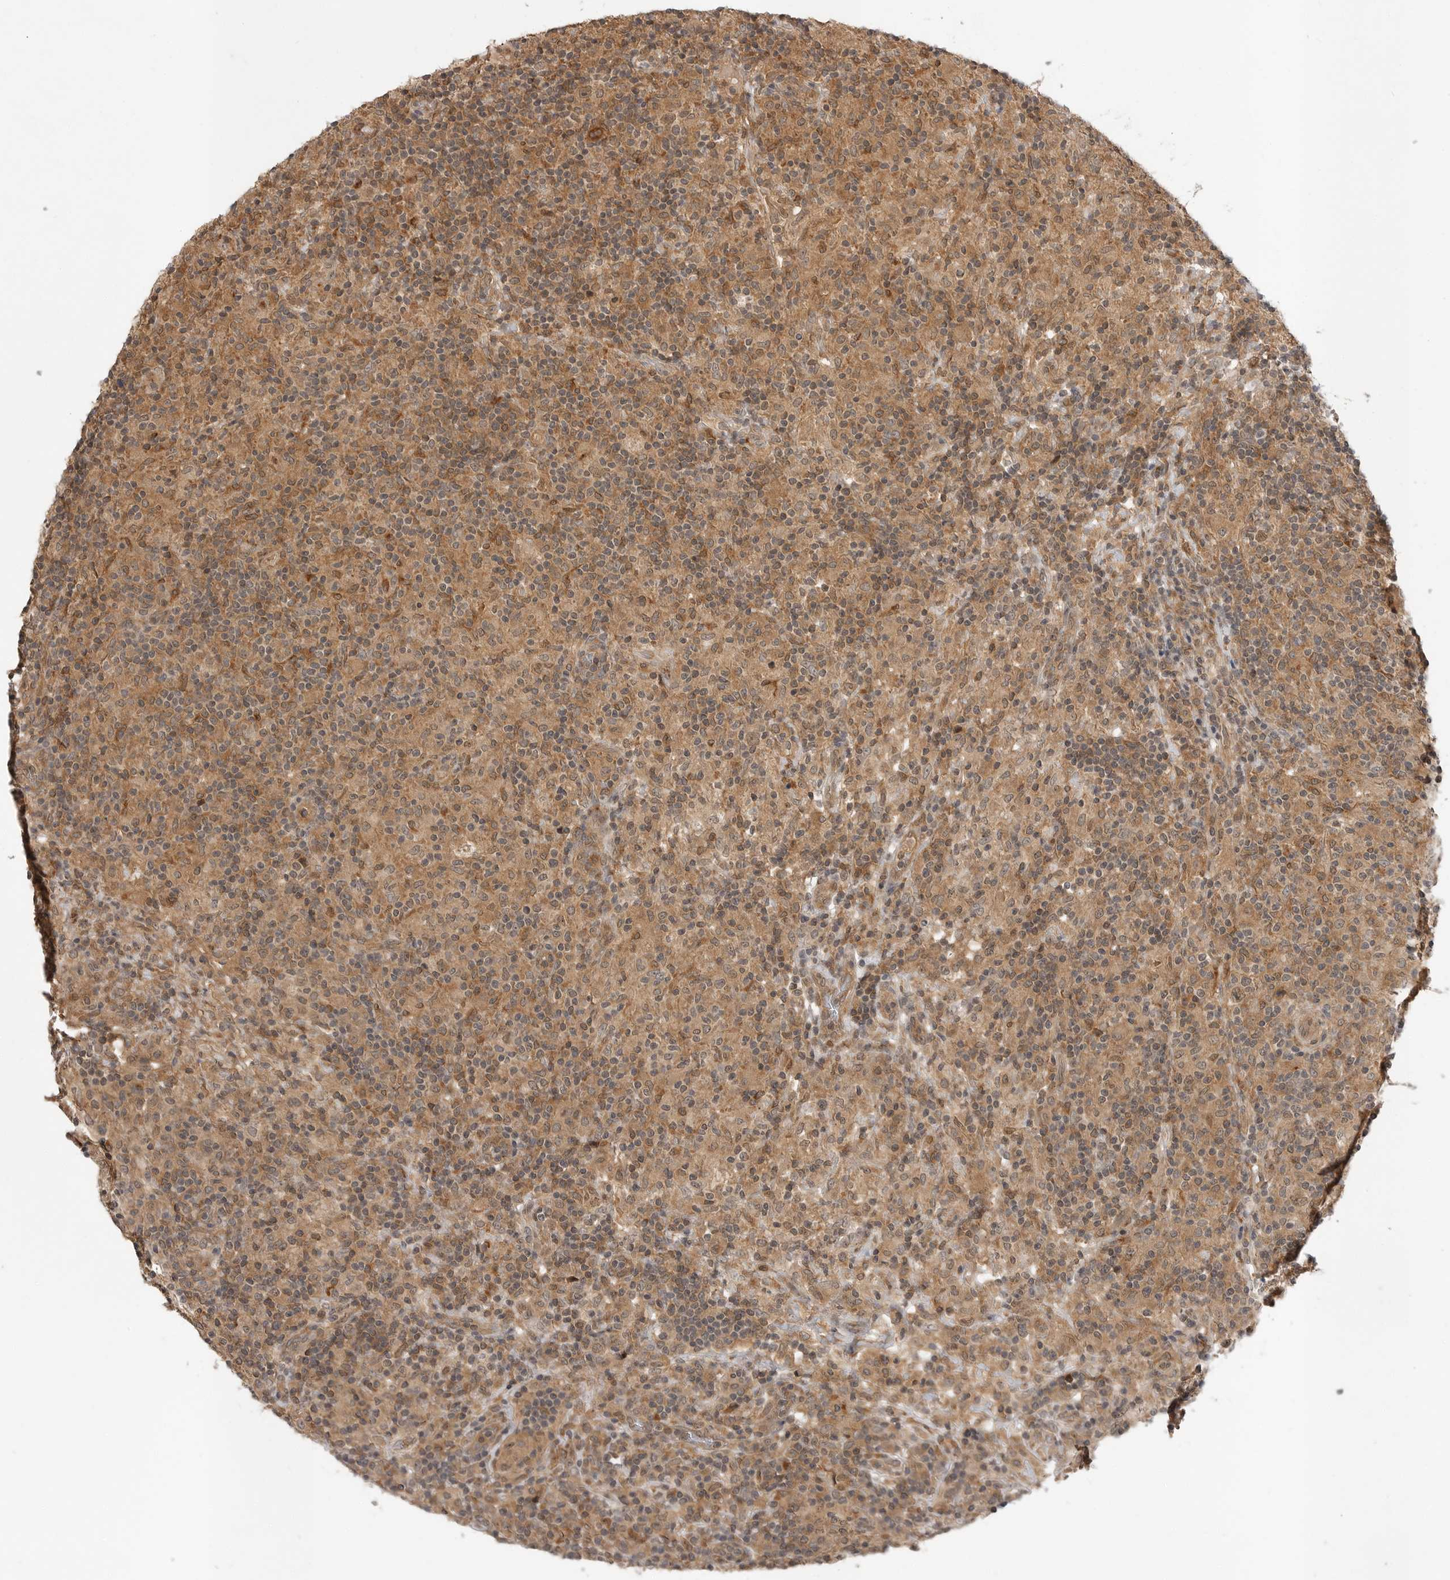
{"staining": {"intensity": "moderate", "quantity": ">75%", "location": "cytoplasmic/membranous"}, "tissue": "lymphoma", "cell_type": "Tumor cells", "image_type": "cancer", "snomed": [{"axis": "morphology", "description": "Hodgkin's disease, NOS"}, {"axis": "topography", "description": "Lymph node"}], "caption": "Hodgkin's disease stained with a brown dye reveals moderate cytoplasmic/membranous positive staining in about >75% of tumor cells.", "gene": "OSBPL9", "patient": {"sex": "male", "age": 70}}